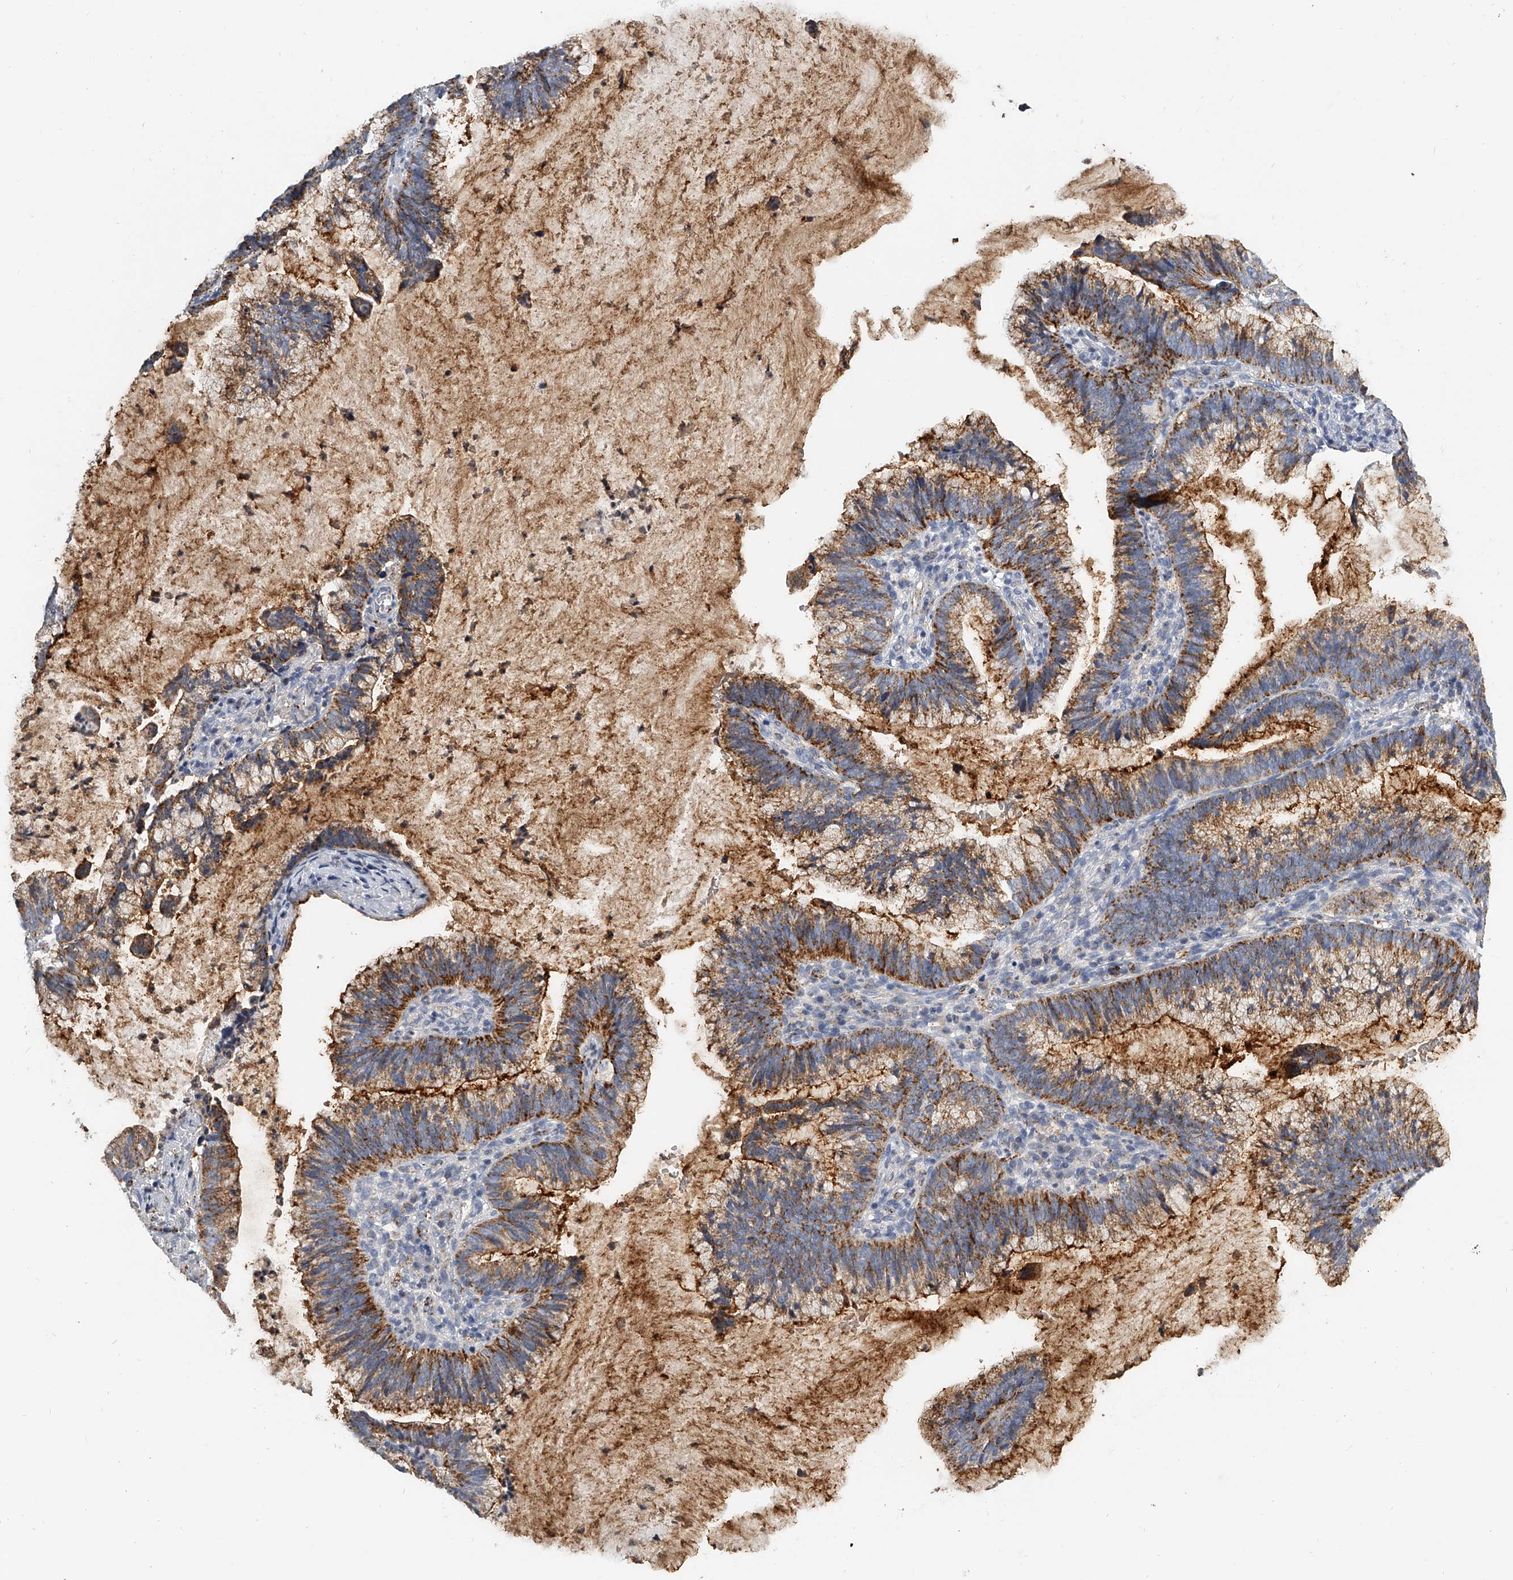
{"staining": {"intensity": "moderate", "quantity": ">75%", "location": "cytoplasmic/membranous"}, "tissue": "cervical cancer", "cell_type": "Tumor cells", "image_type": "cancer", "snomed": [{"axis": "morphology", "description": "Adenocarcinoma, NOS"}, {"axis": "topography", "description": "Cervix"}], "caption": "Cervical cancer tissue reveals moderate cytoplasmic/membranous expression in about >75% of tumor cells, visualized by immunohistochemistry.", "gene": "KLHL7", "patient": {"sex": "female", "age": 36}}